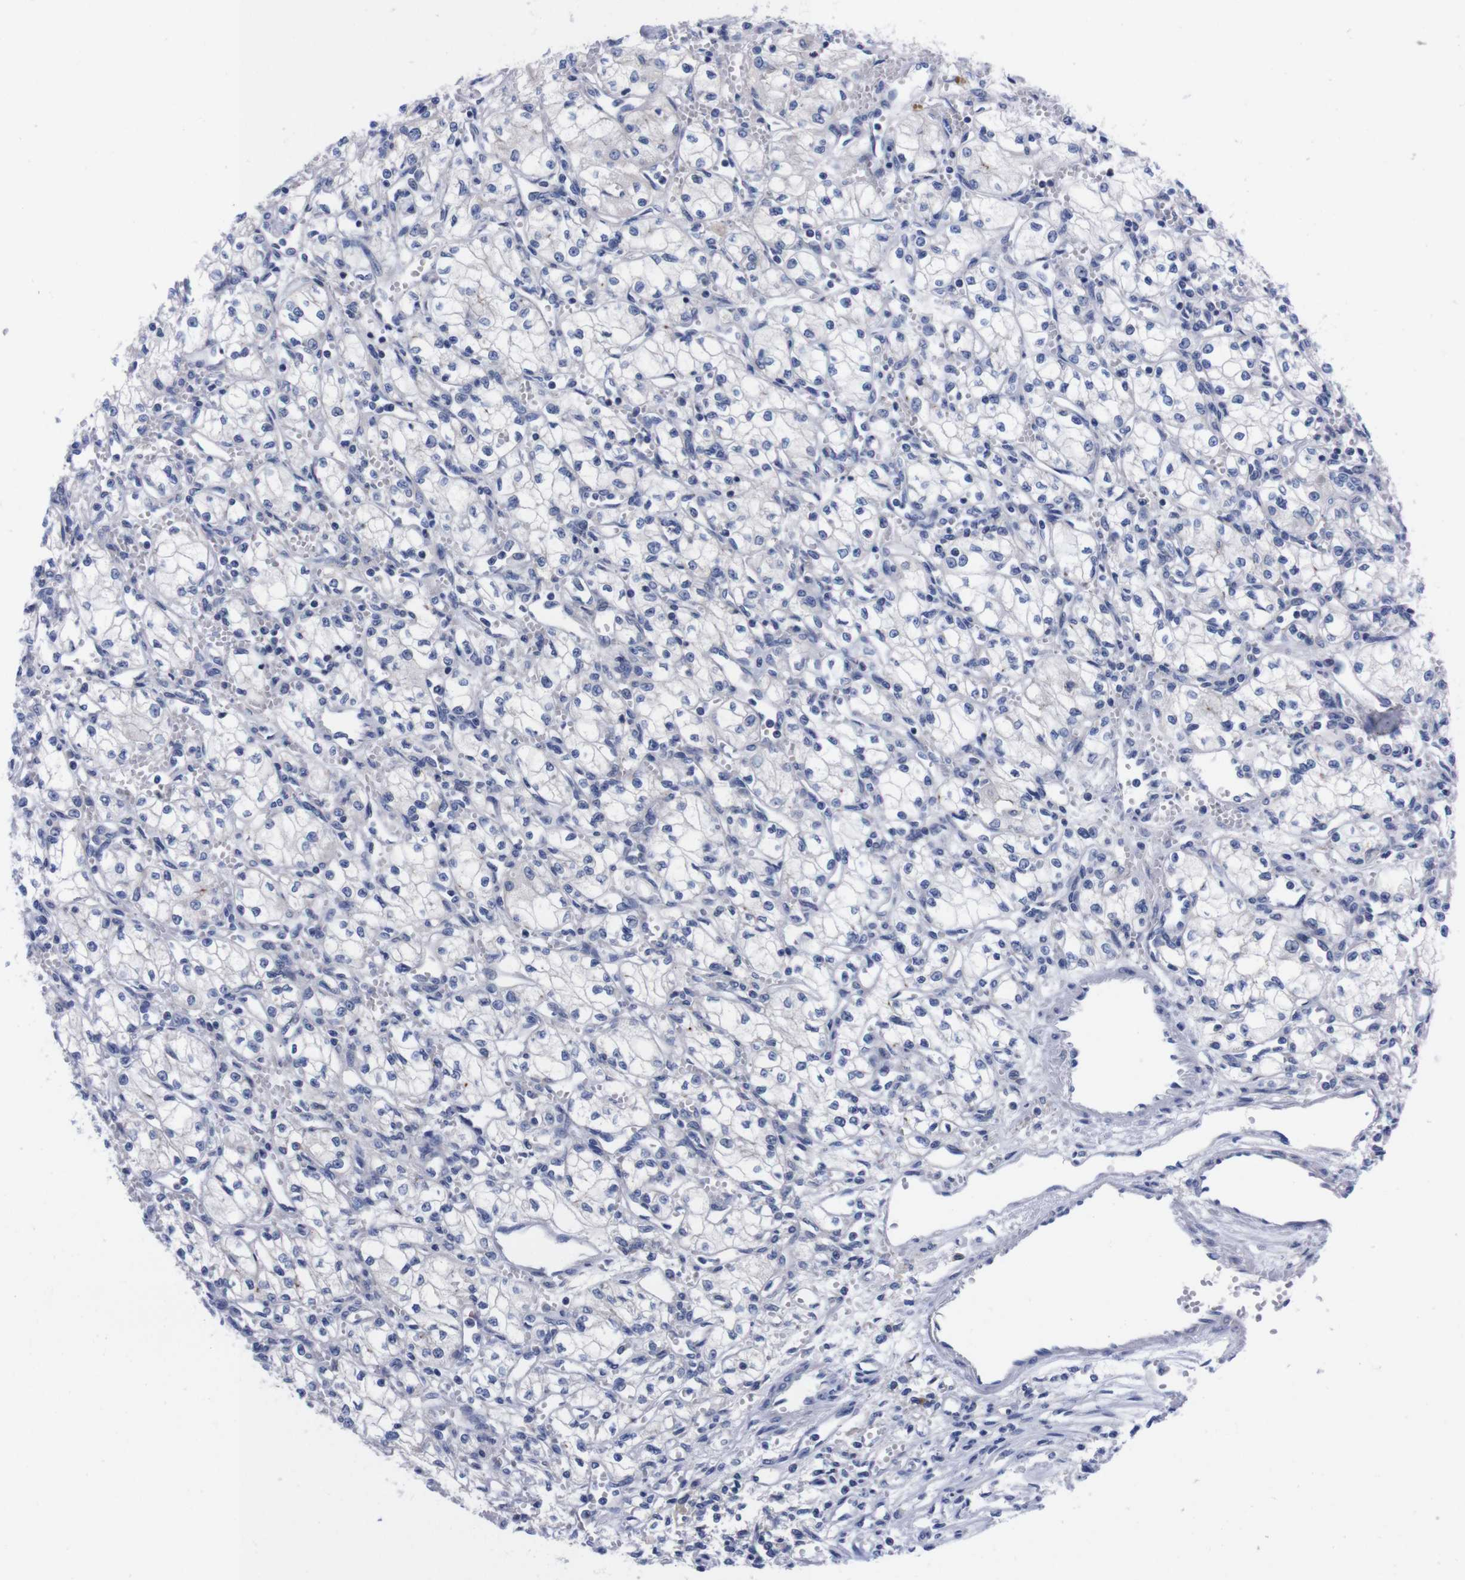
{"staining": {"intensity": "negative", "quantity": "none", "location": "none"}, "tissue": "renal cancer", "cell_type": "Tumor cells", "image_type": "cancer", "snomed": [{"axis": "morphology", "description": "Normal tissue, NOS"}, {"axis": "morphology", "description": "Adenocarcinoma, NOS"}, {"axis": "topography", "description": "Kidney"}], "caption": "Immunohistochemistry (IHC) photomicrograph of neoplastic tissue: renal cancer (adenocarcinoma) stained with DAB reveals no significant protein expression in tumor cells.", "gene": "FAM210A", "patient": {"sex": "male", "age": 59}}